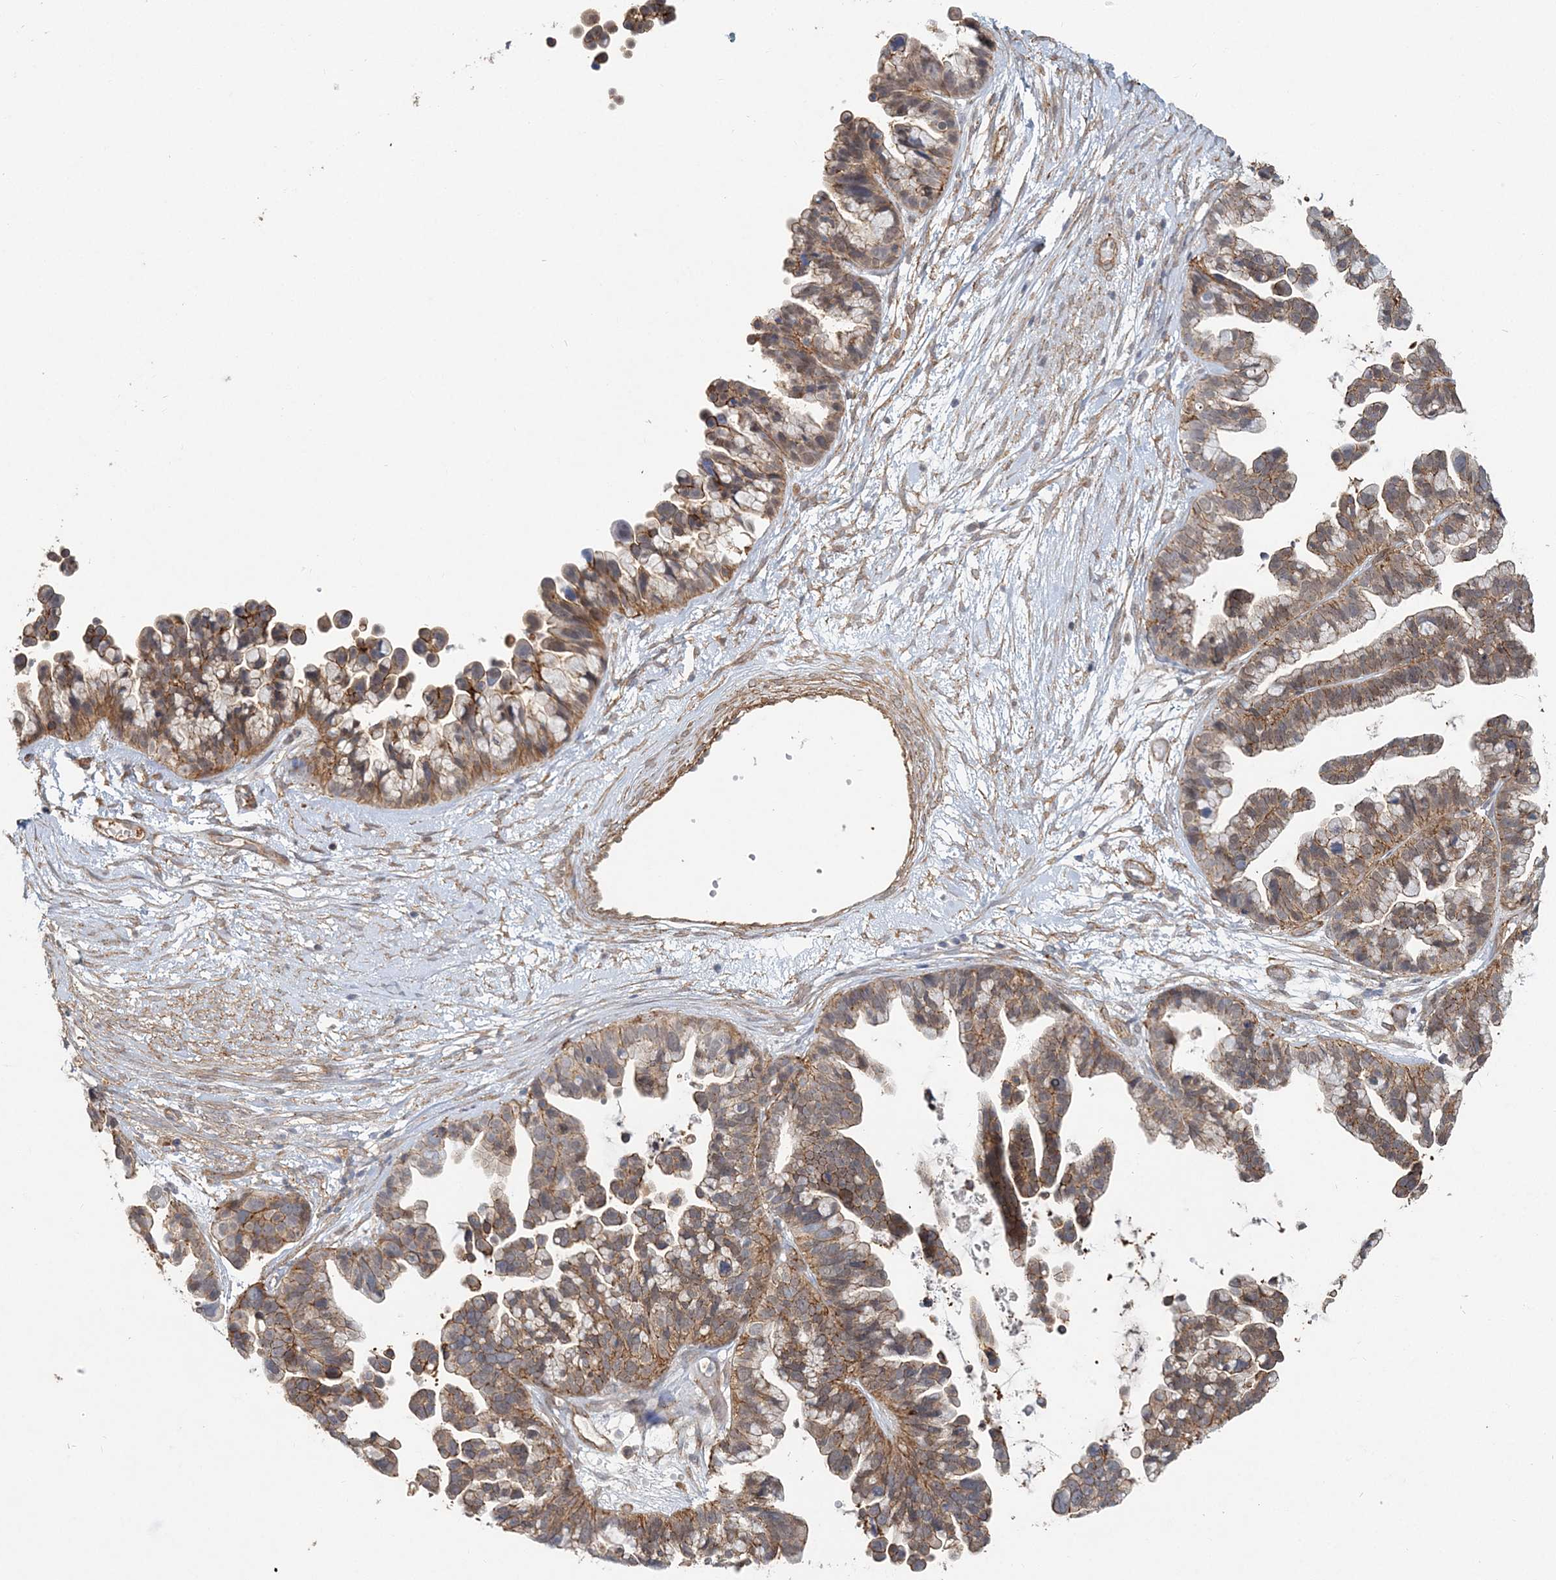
{"staining": {"intensity": "moderate", "quantity": "25%-75%", "location": "cytoplasmic/membranous"}, "tissue": "ovarian cancer", "cell_type": "Tumor cells", "image_type": "cancer", "snomed": [{"axis": "morphology", "description": "Cystadenocarcinoma, serous, NOS"}, {"axis": "topography", "description": "Ovary"}], "caption": "A histopathology image showing moderate cytoplasmic/membranous positivity in about 25%-75% of tumor cells in serous cystadenocarcinoma (ovarian), as visualized by brown immunohistochemical staining.", "gene": "MAT2B", "patient": {"sex": "female", "age": 56}}